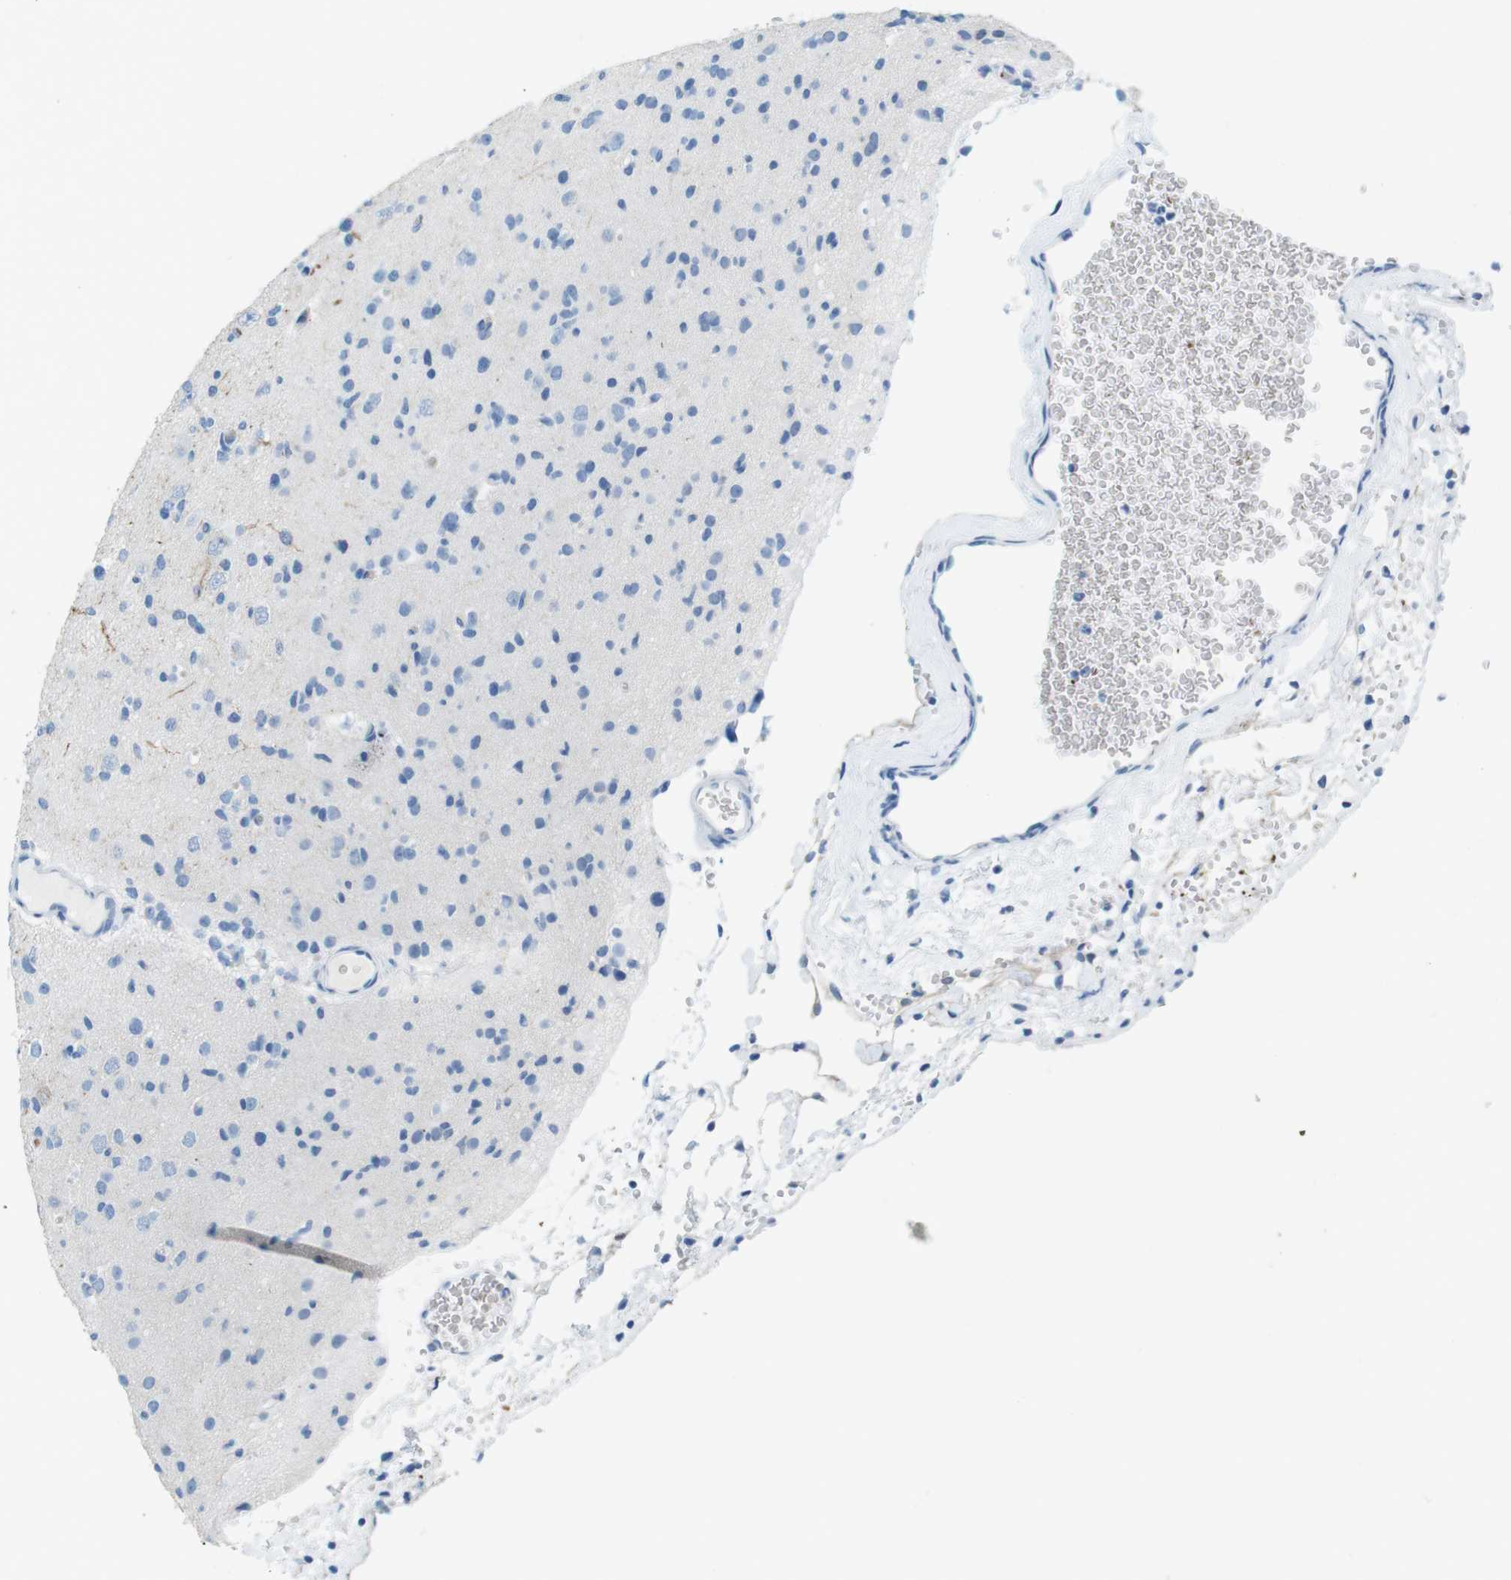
{"staining": {"intensity": "negative", "quantity": "none", "location": "none"}, "tissue": "glioma", "cell_type": "Tumor cells", "image_type": "cancer", "snomed": [{"axis": "morphology", "description": "Glioma, malignant, Low grade"}, {"axis": "topography", "description": "Brain"}], "caption": "Human low-grade glioma (malignant) stained for a protein using immunohistochemistry displays no expression in tumor cells.", "gene": "TFAP2C", "patient": {"sex": "female", "age": 22}}